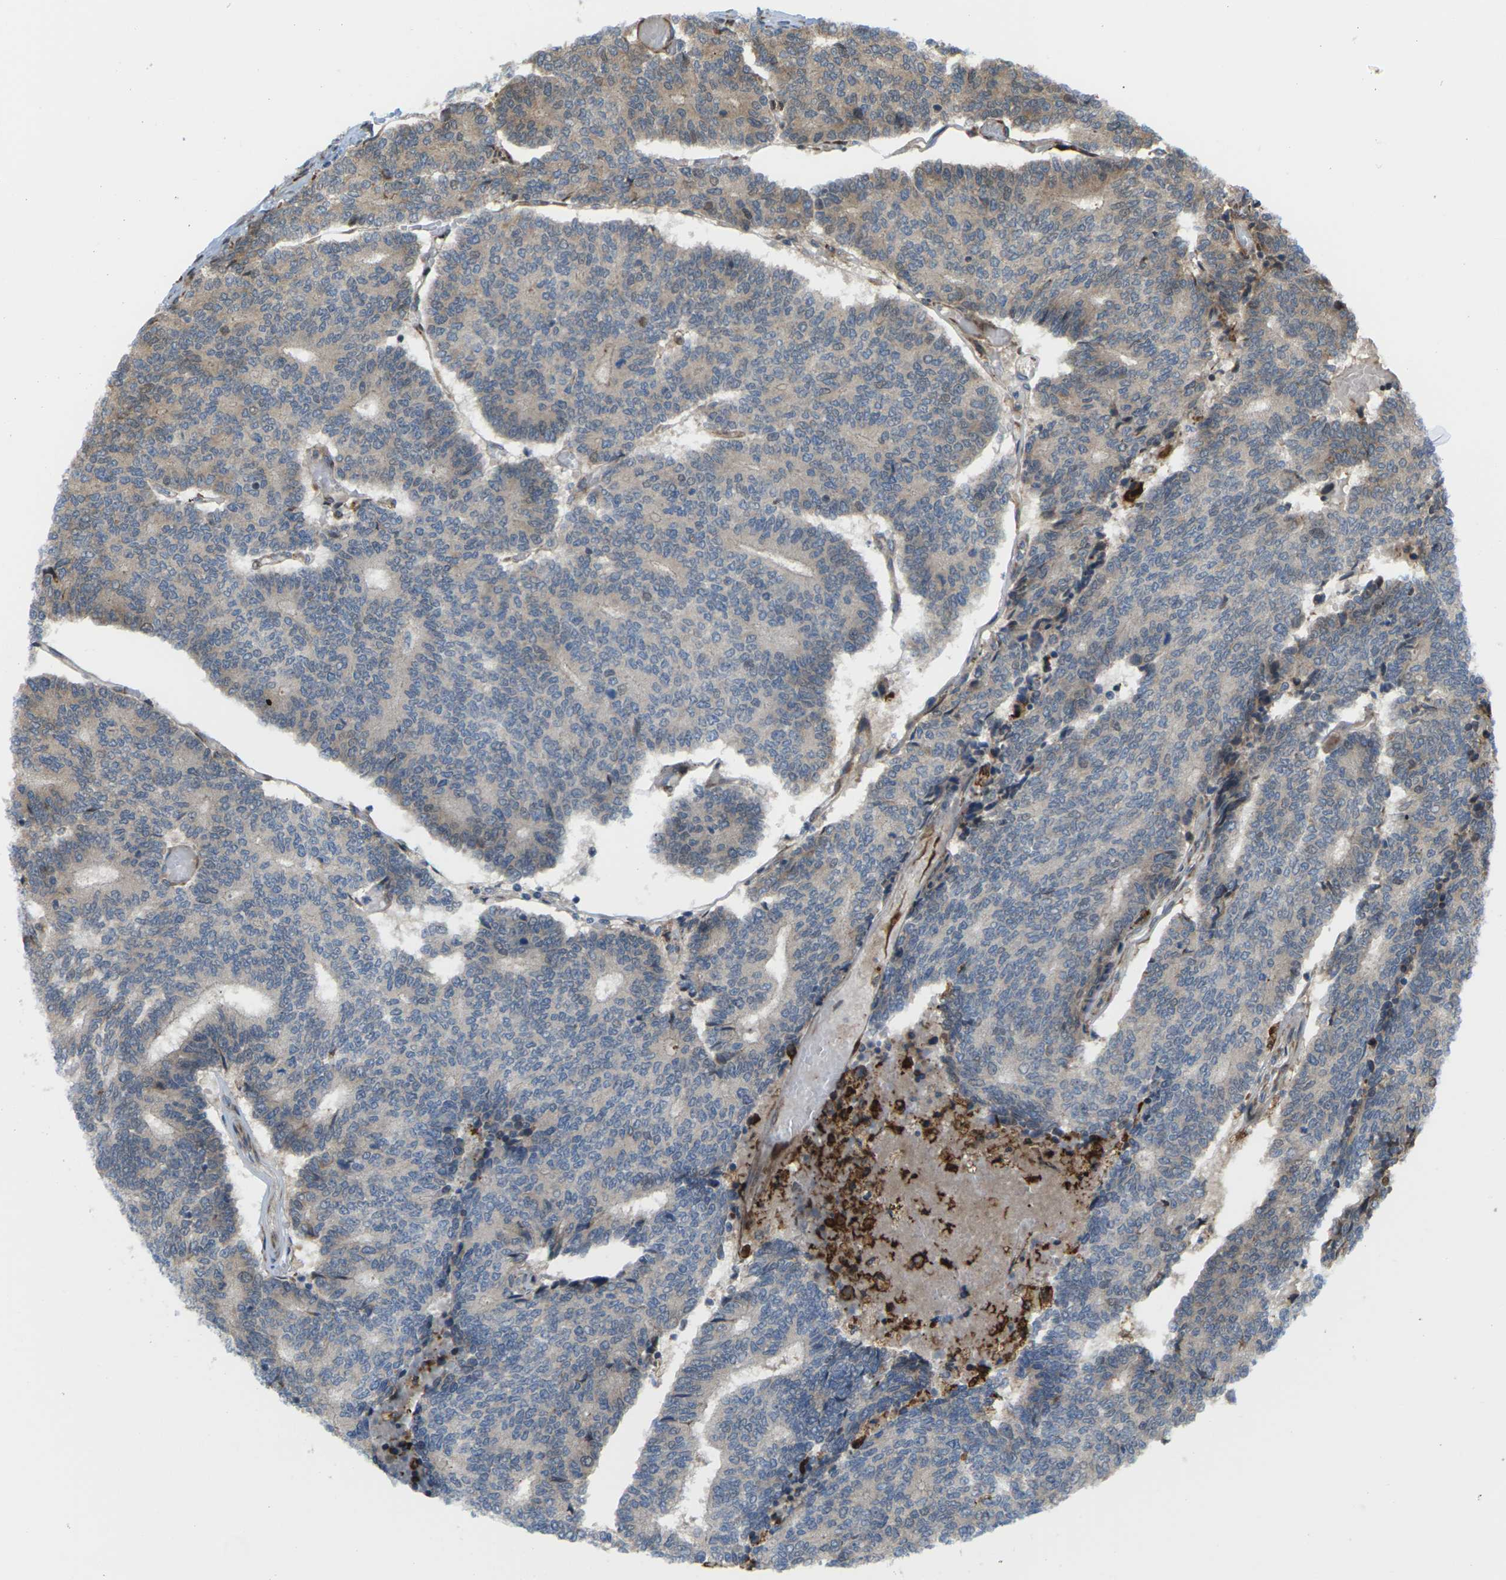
{"staining": {"intensity": "weak", "quantity": "25%-75%", "location": "cytoplasmic/membranous"}, "tissue": "prostate cancer", "cell_type": "Tumor cells", "image_type": "cancer", "snomed": [{"axis": "morphology", "description": "Normal tissue, NOS"}, {"axis": "morphology", "description": "Adenocarcinoma, High grade"}, {"axis": "topography", "description": "Prostate"}, {"axis": "topography", "description": "Seminal veicle"}], "caption": "Immunohistochemistry (DAB (3,3'-diaminobenzidine)) staining of adenocarcinoma (high-grade) (prostate) reveals weak cytoplasmic/membranous protein staining in about 25%-75% of tumor cells.", "gene": "ROBO1", "patient": {"sex": "male", "age": 55}}